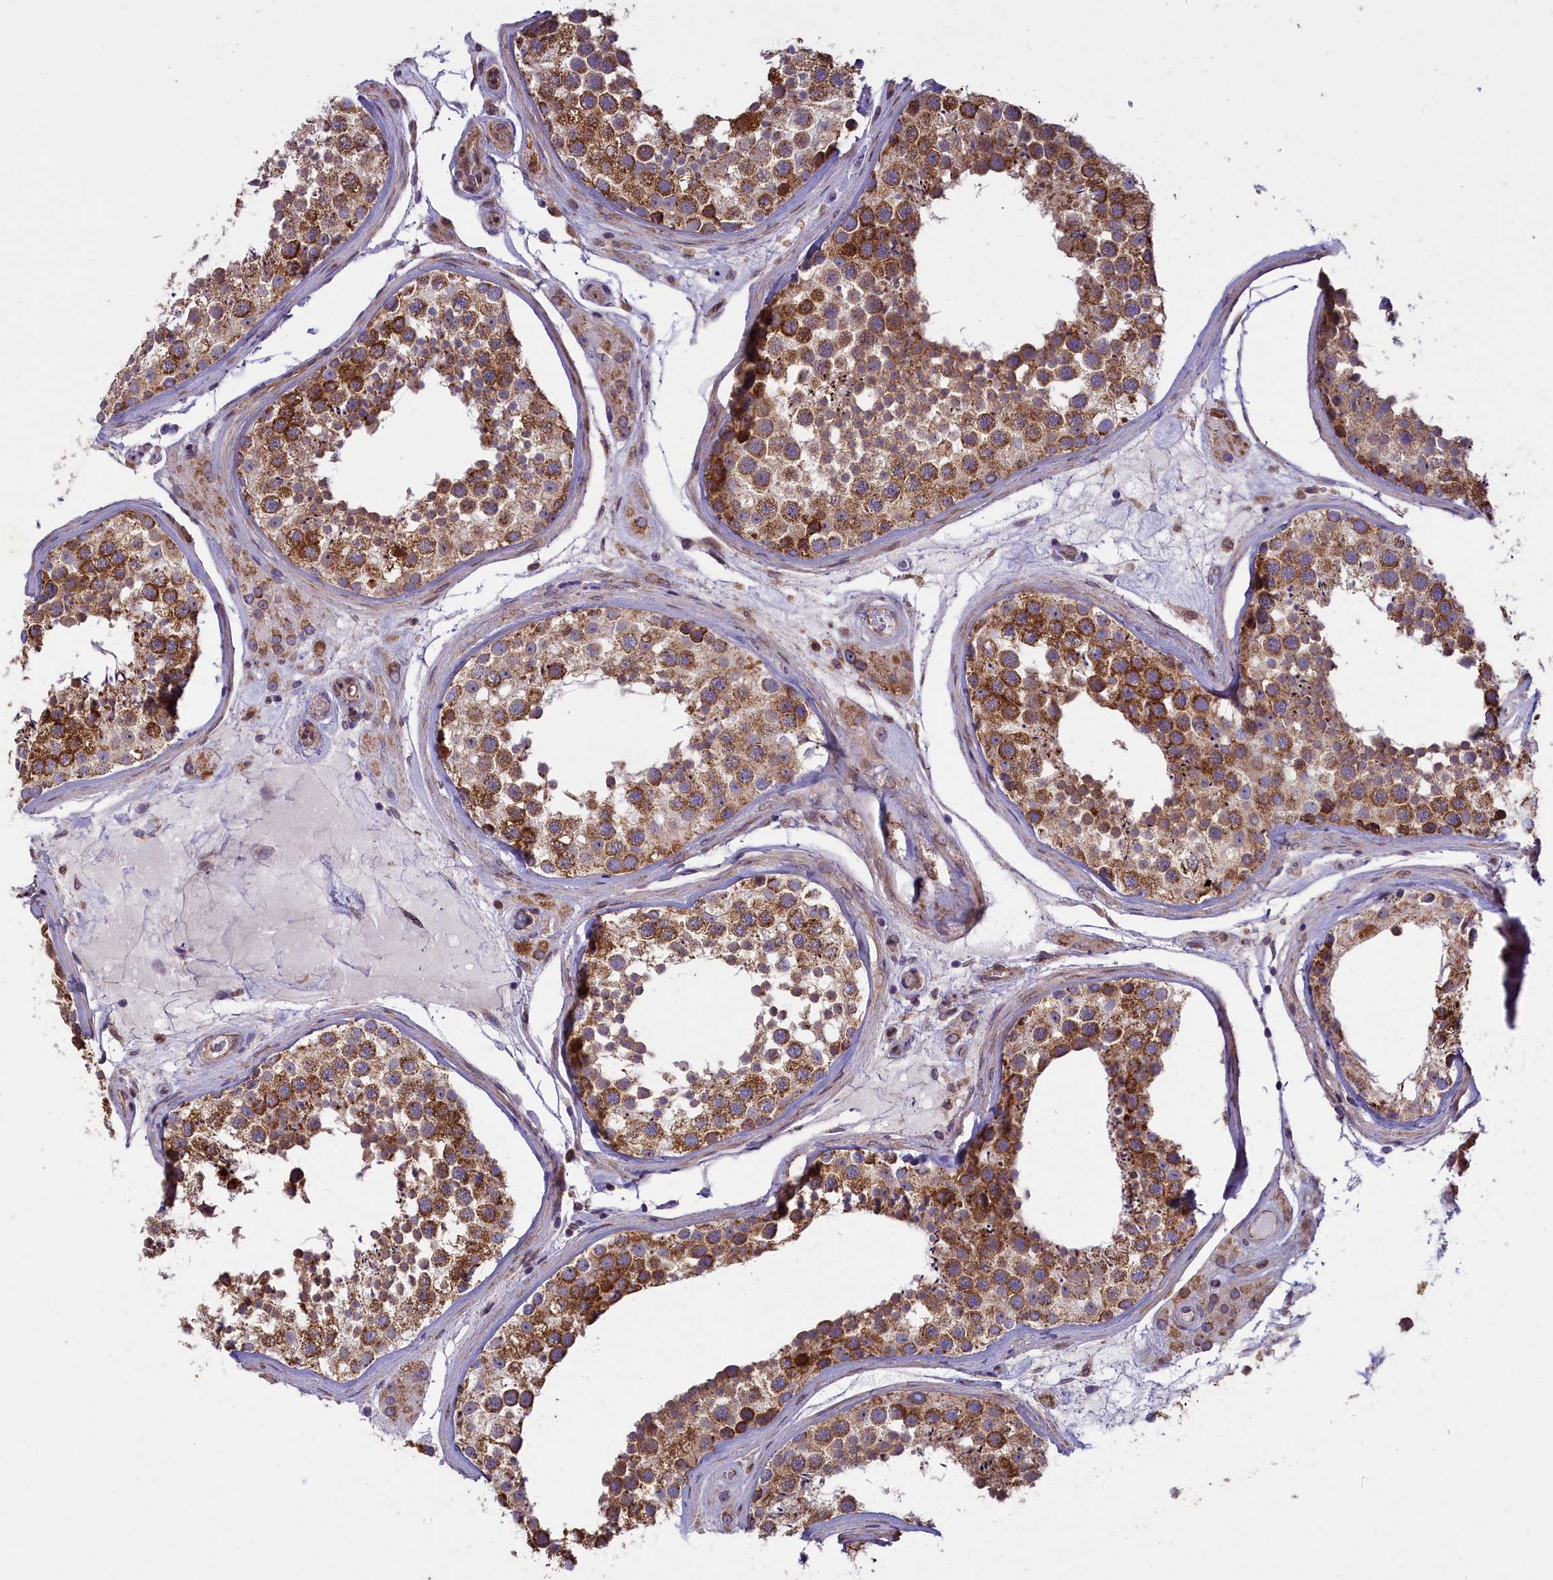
{"staining": {"intensity": "moderate", "quantity": ">75%", "location": "cytoplasmic/membranous"}, "tissue": "testis", "cell_type": "Cells in seminiferous ducts", "image_type": "normal", "snomed": [{"axis": "morphology", "description": "Normal tissue, NOS"}, {"axis": "topography", "description": "Testis"}], "caption": "High-power microscopy captured an immunohistochemistry histopathology image of benign testis, revealing moderate cytoplasmic/membranous staining in about >75% of cells in seminiferous ducts.", "gene": "ACAD8", "patient": {"sex": "male", "age": 46}}